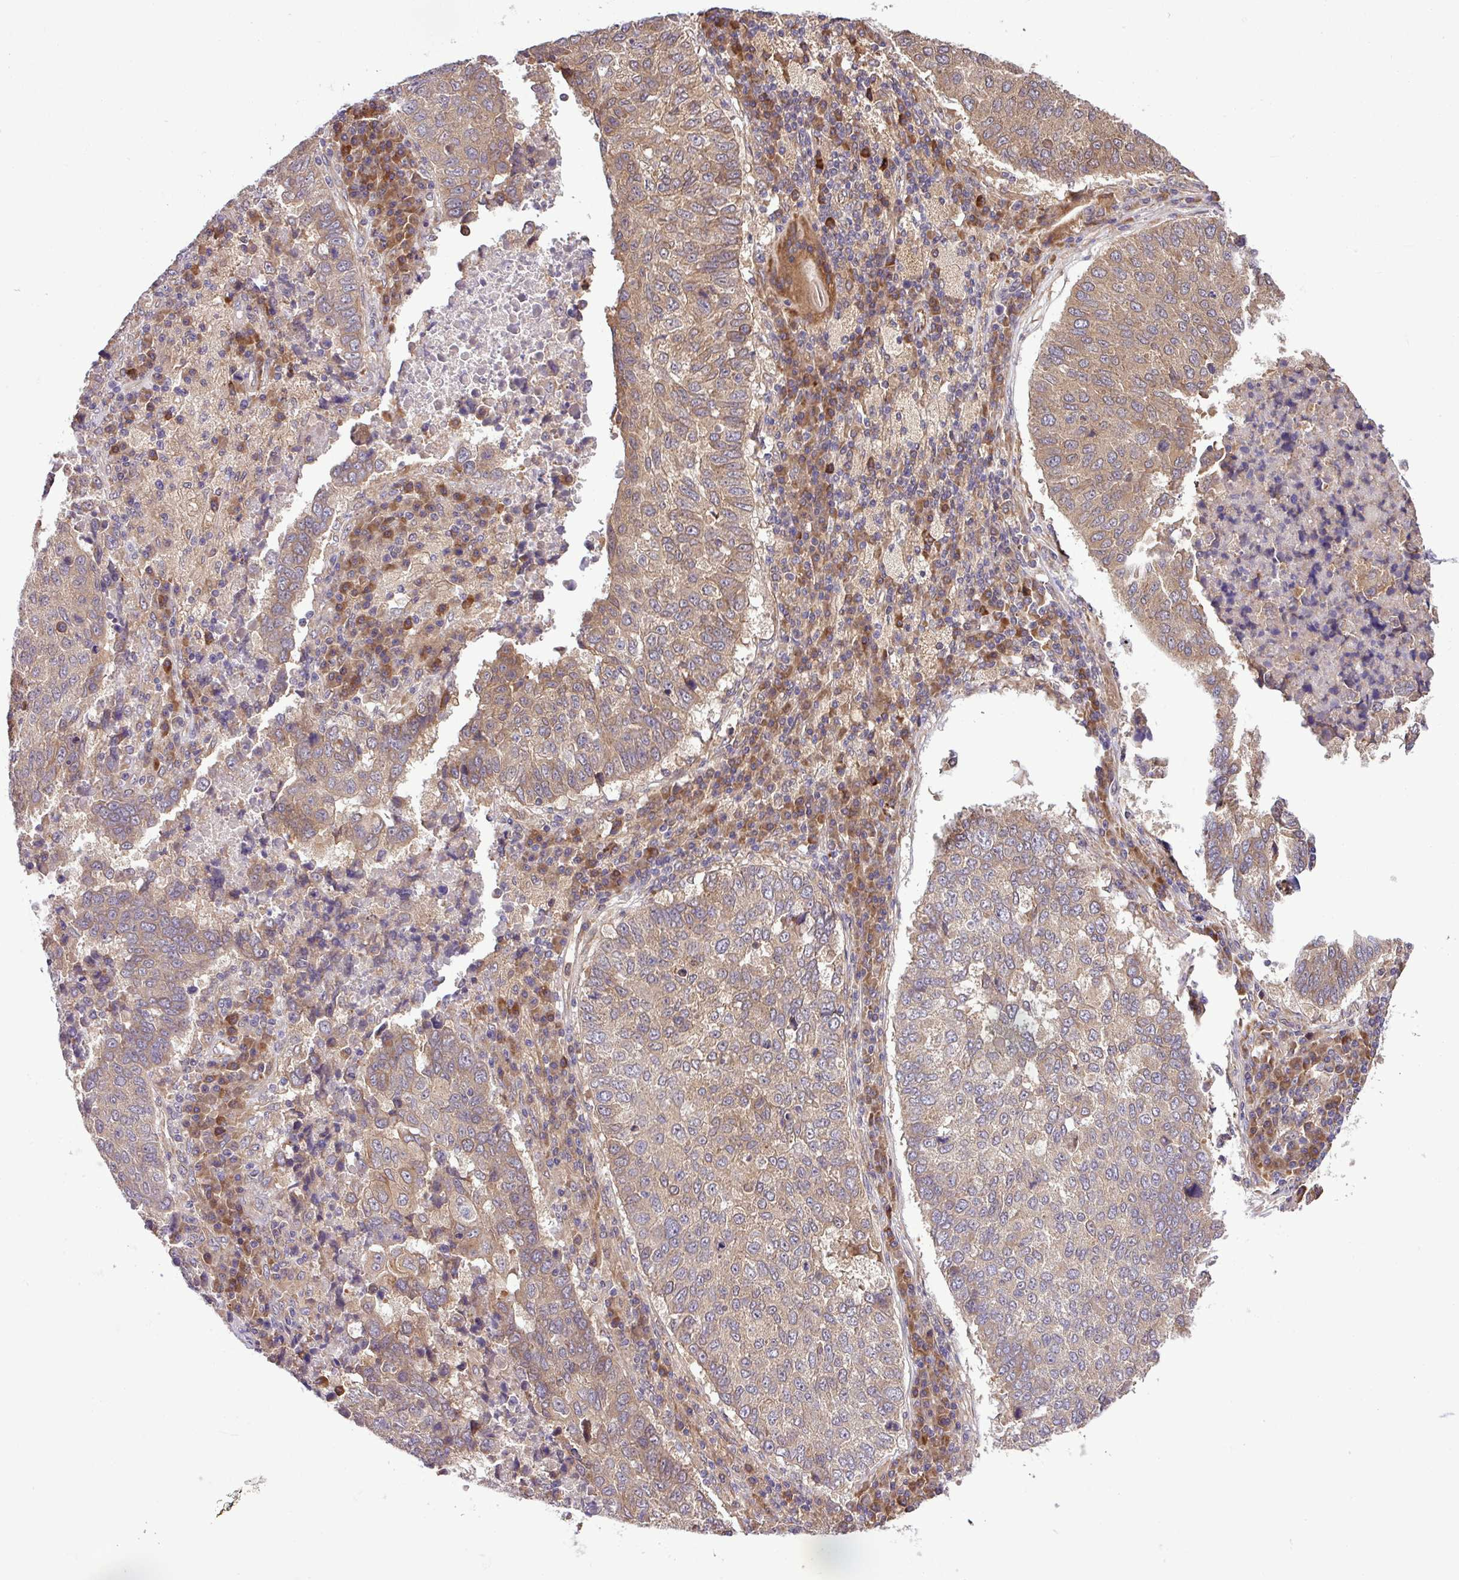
{"staining": {"intensity": "moderate", "quantity": ">75%", "location": "cytoplasmic/membranous"}, "tissue": "lung cancer", "cell_type": "Tumor cells", "image_type": "cancer", "snomed": [{"axis": "morphology", "description": "Squamous cell carcinoma, NOS"}, {"axis": "topography", "description": "Lung"}], "caption": "A histopathology image of lung cancer stained for a protein demonstrates moderate cytoplasmic/membranous brown staining in tumor cells.", "gene": "DLGAP4", "patient": {"sex": "male", "age": 73}}